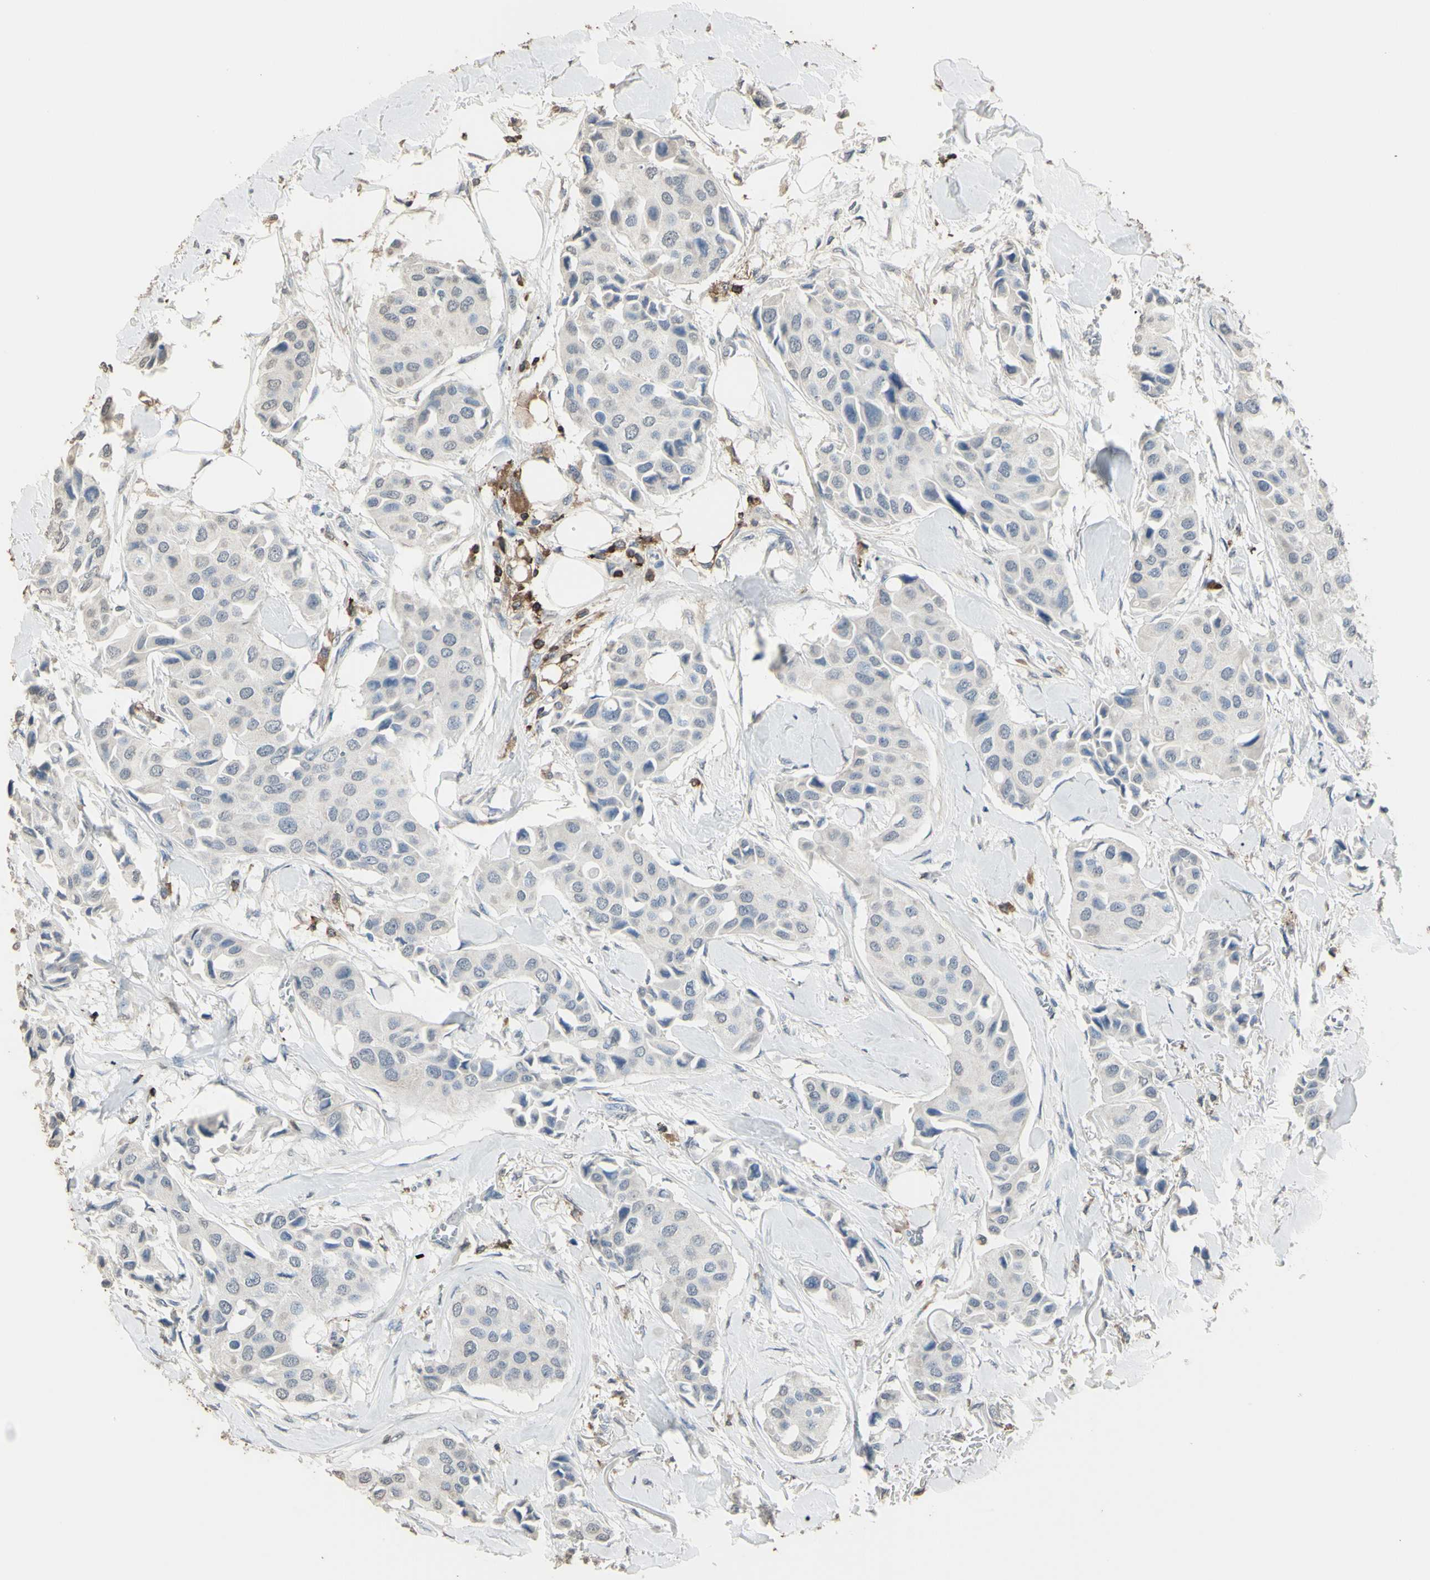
{"staining": {"intensity": "negative", "quantity": "none", "location": "none"}, "tissue": "breast cancer", "cell_type": "Tumor cells", "image_type": "cancer", "snomed": [{"axis": "morphology", "description": "Duct carcinoma"}, {"axis": "topography", "description": "Breast"}], "caption": "Image shows no significant protein expression in tumor cells of intraductal carcinoma (breast). (DAB IHC, high magnification).", "gene": "PSTPIP1", "patient": {"sex": "female", "age": 80}}